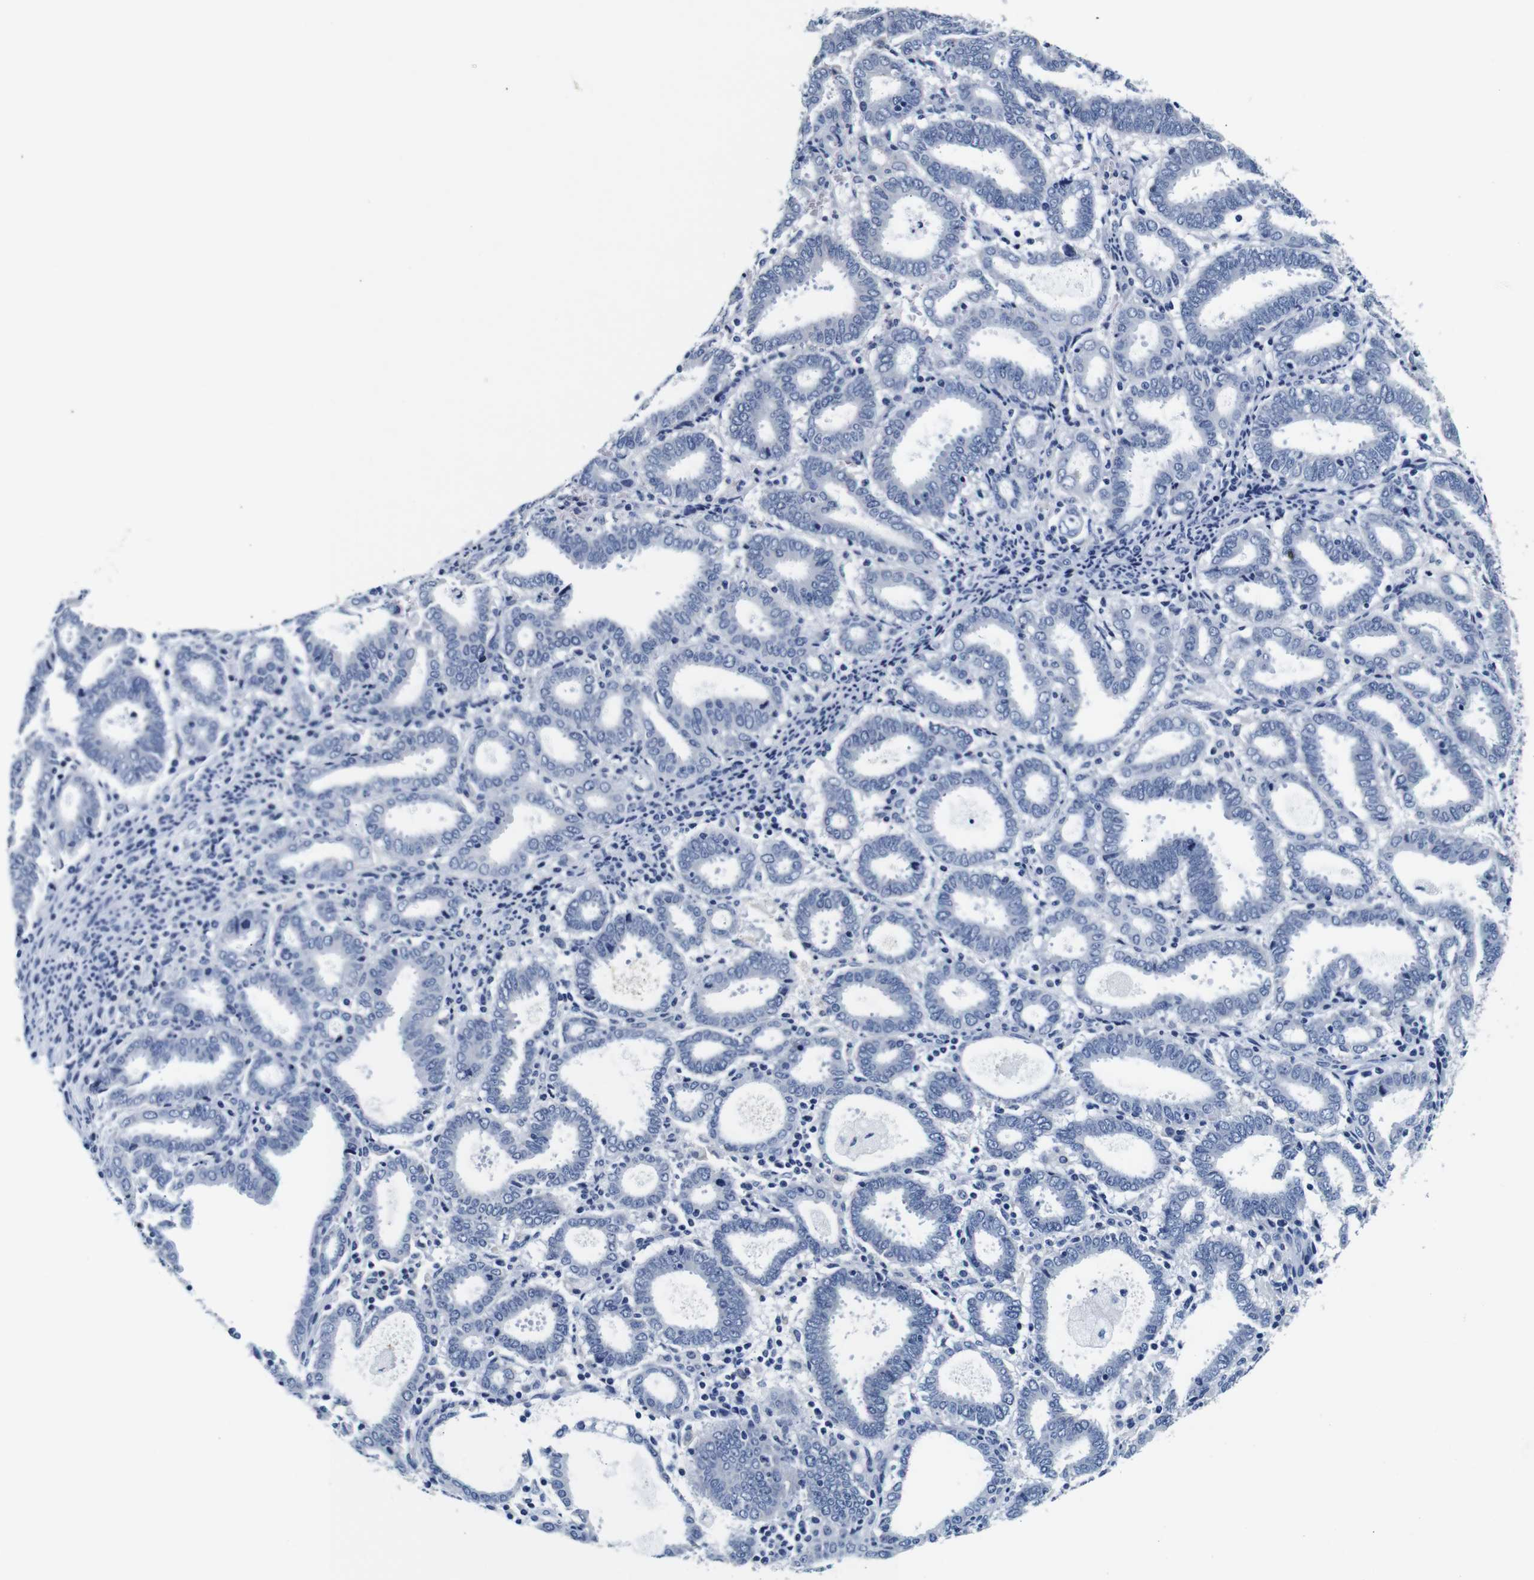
{"staining": {"intensity": "negative", "quantity": "none", "location": "none"}, "tissue": "endometrial cancer", "cell_type": "Tumor cells", "image_type": "cancer", "snomed": [{"axis": "morphology", "description": "Adenocarcinoma, NOS"}, {"axis": "topography", "description": "Uterus"}], "caption": "The IHC image has no significant expression in tumor cells of adenocarcinoma (endometrial) tissue. (Brightfield microscopy of DAB (3,3'-diaminobenzidine) IHC at high magnification).", "gene": "GP1BA", "patient": {"sex": "female", "age": 83}}